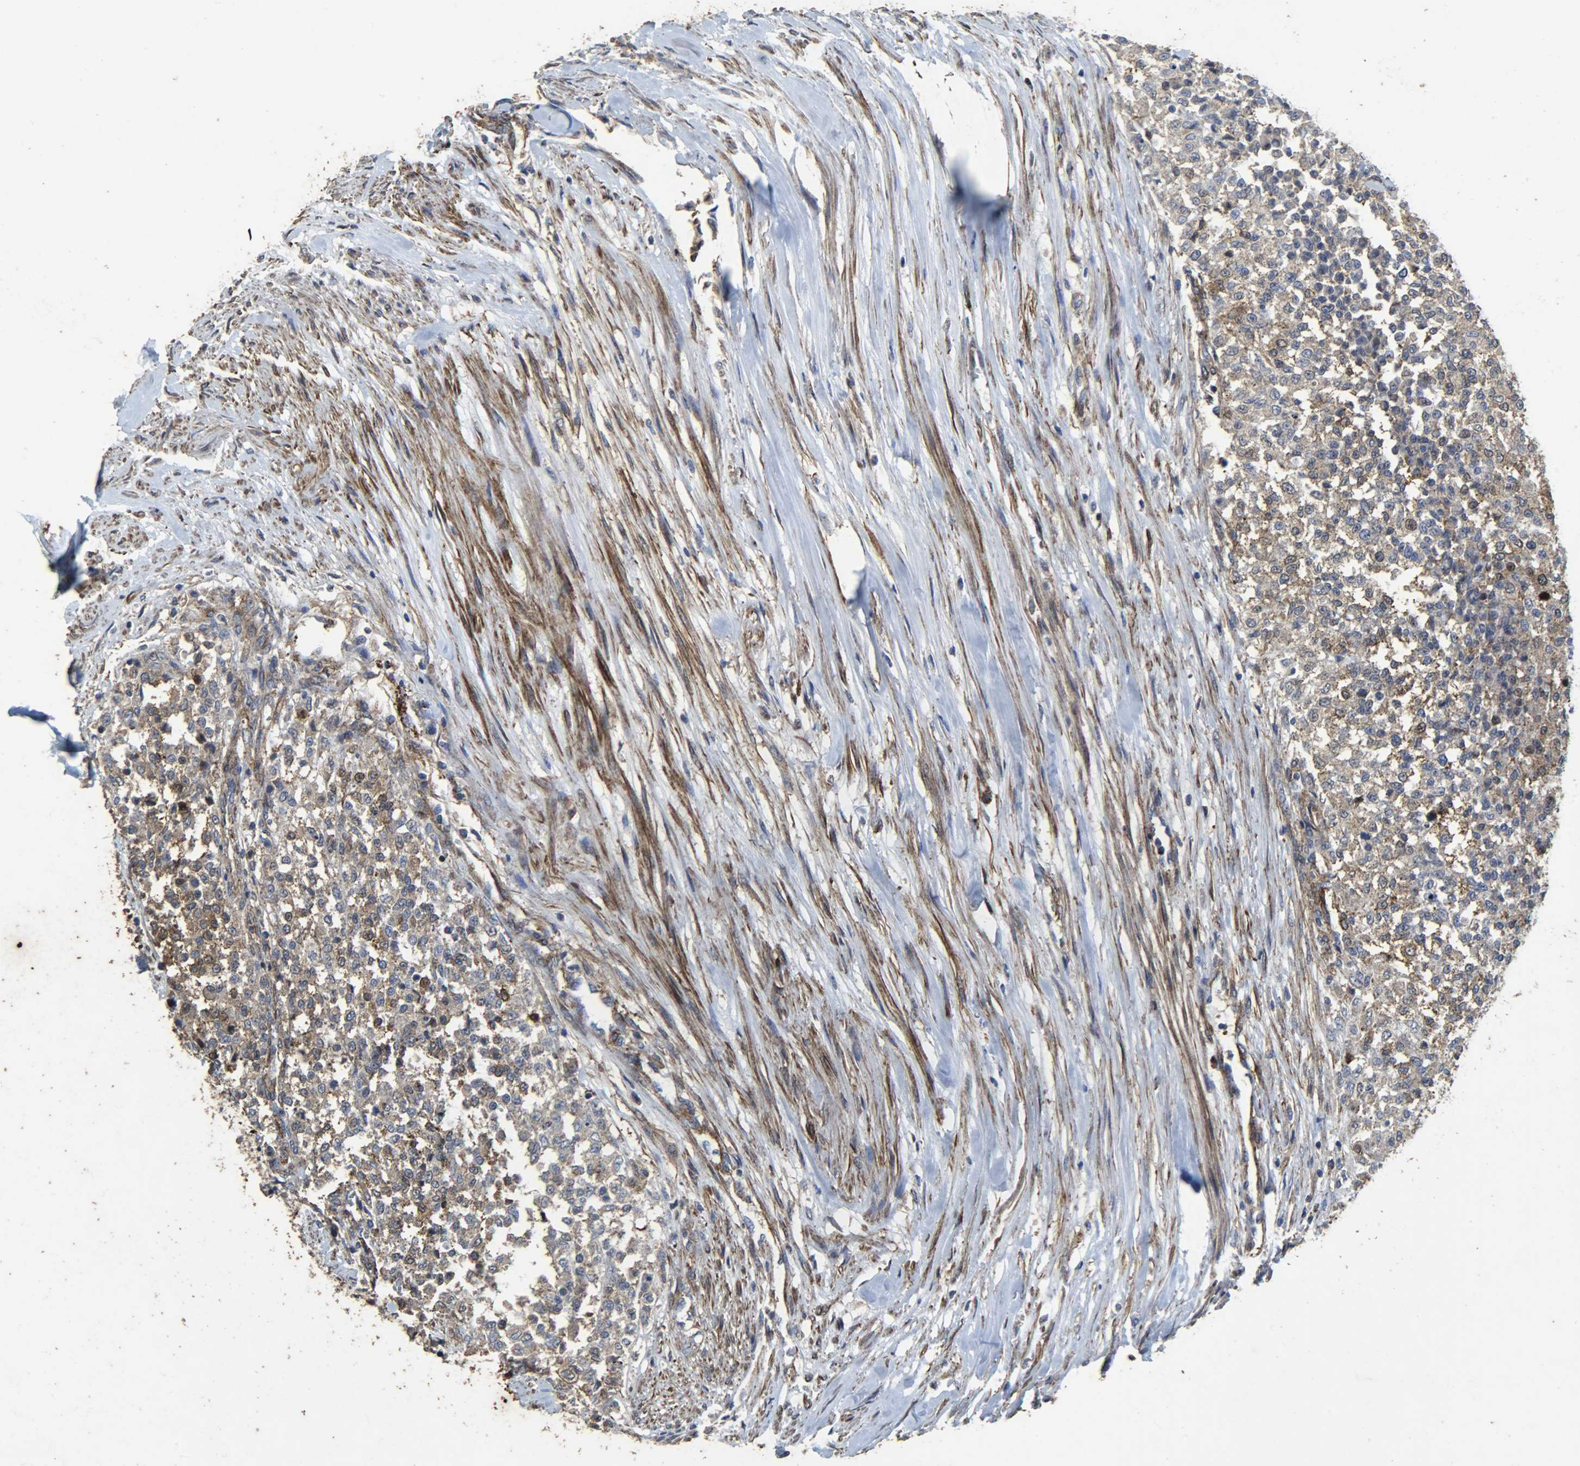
{"staining": {"intensity": "moderate", "quantity": "25%-75%", "location": "cytoplasmic/membranous"}, "tissue": "testis cancer", "cell_type": "Tumor cells", "image_type": "cancer", "snomed": [{"axis": "morphology", "description": "Seminoma, NOS"}, {"axis": "topography", "description": "Testis"}], "caption": "Immunohistochemical staining of seminoma (testis) reveals medium levels of moderate cytoplasmic/membranous protein staining in about 25%-75% of tumor cells.", "gene": "TPM4", "patient": {"sex": "male", "age": 59}}